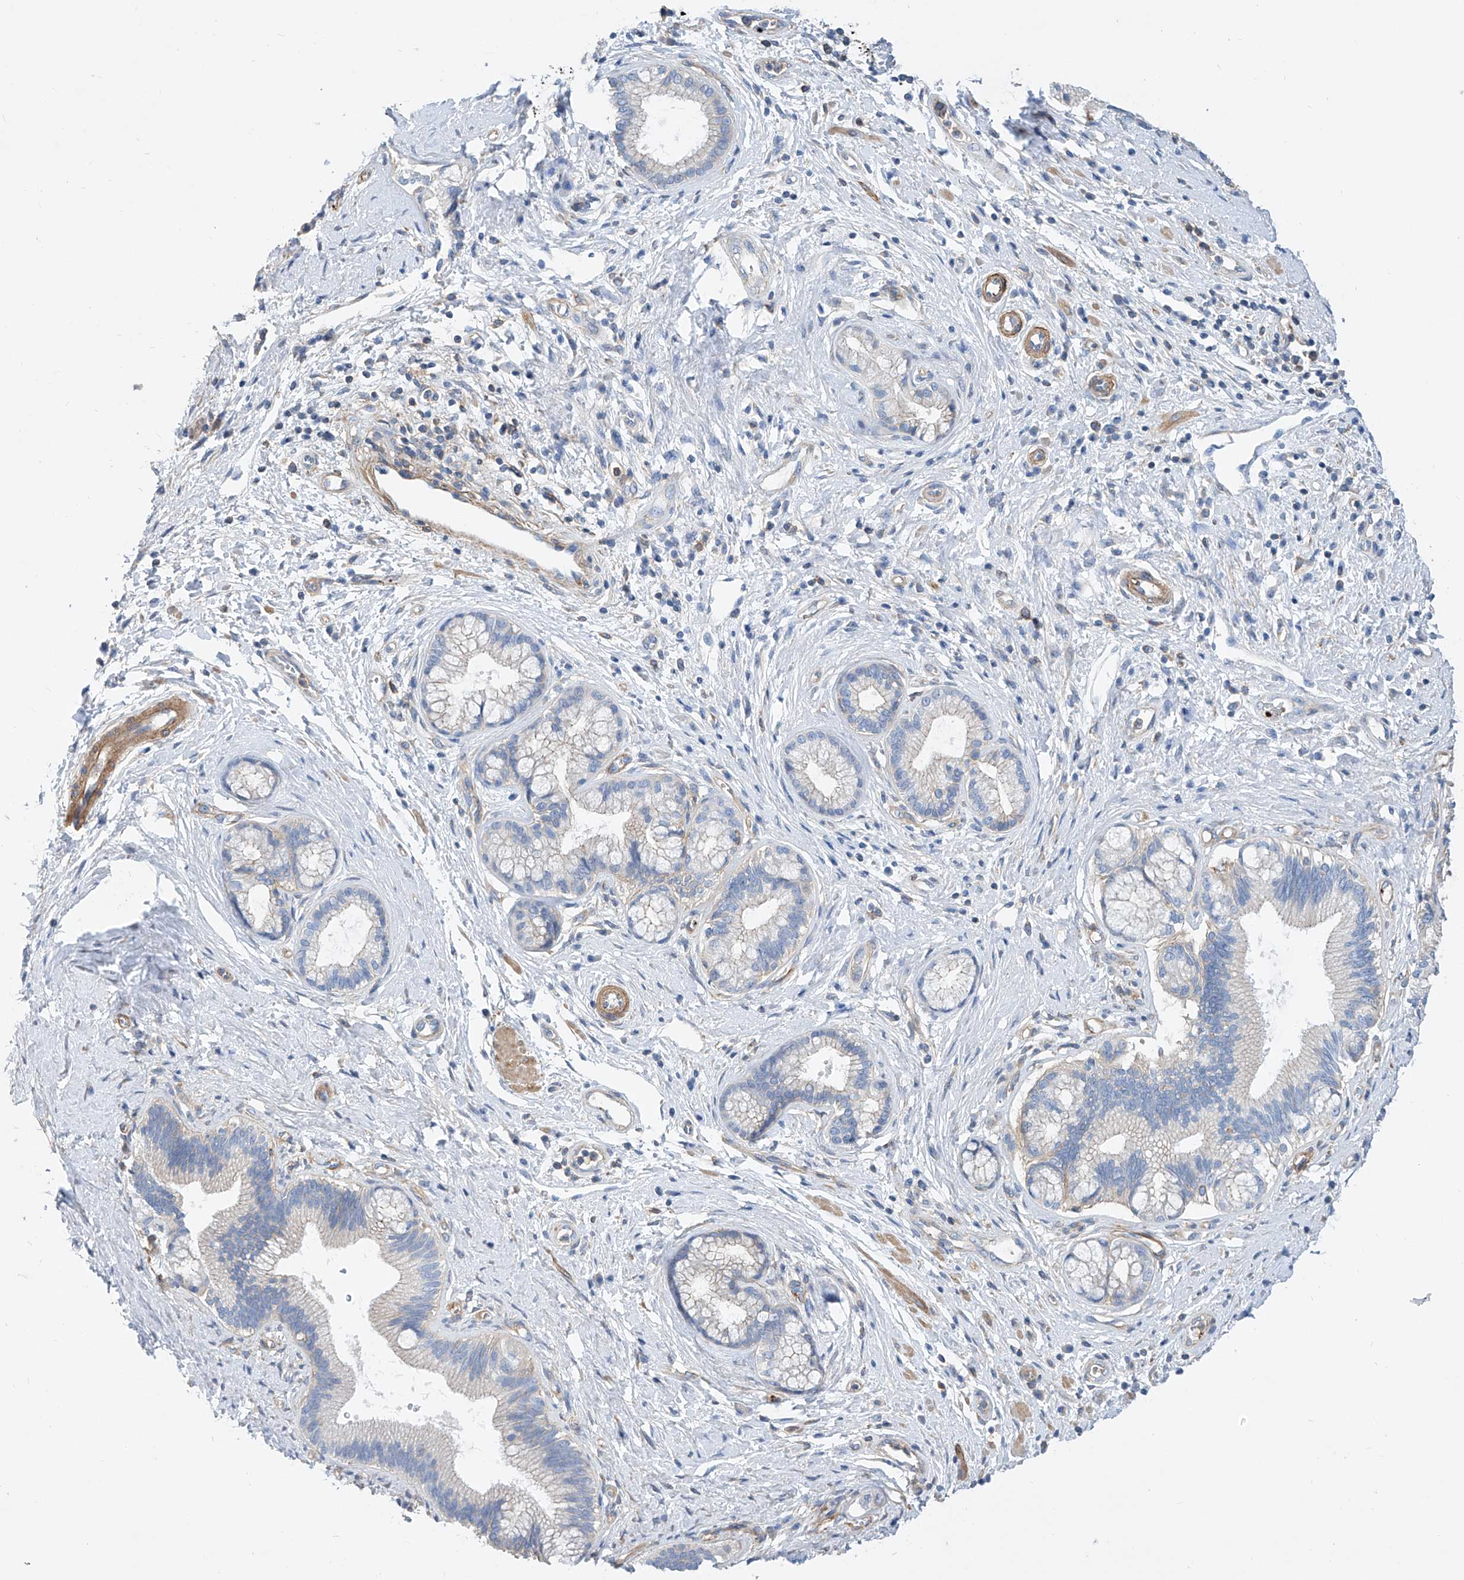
{"staining": {"intensity": "moderate", "quantity": "<25%", "location": "cytoplasmic/membranous"}, "tissue": "pancreatic cancer", "cell_type": "Tumor cells", "image_type": "cancer", "snomed": [{"axis": "morphology", "description": "Adenocarcinoma, NOS"}, {"axis": "topography", "description": "Pancreas"}], "caption": "High-magnification brightfield microscopy of pancreatic cancer (adenocarcinoma) stained with DAB (brown) and counterstained with hematoxylin (blue). tumor cells exhibit moderate cytoplasmic/membranous staining is identified in approximately<25% of cells.", "gene": "TAS2R60", "patient": {"sex": "female", "age": 73}}